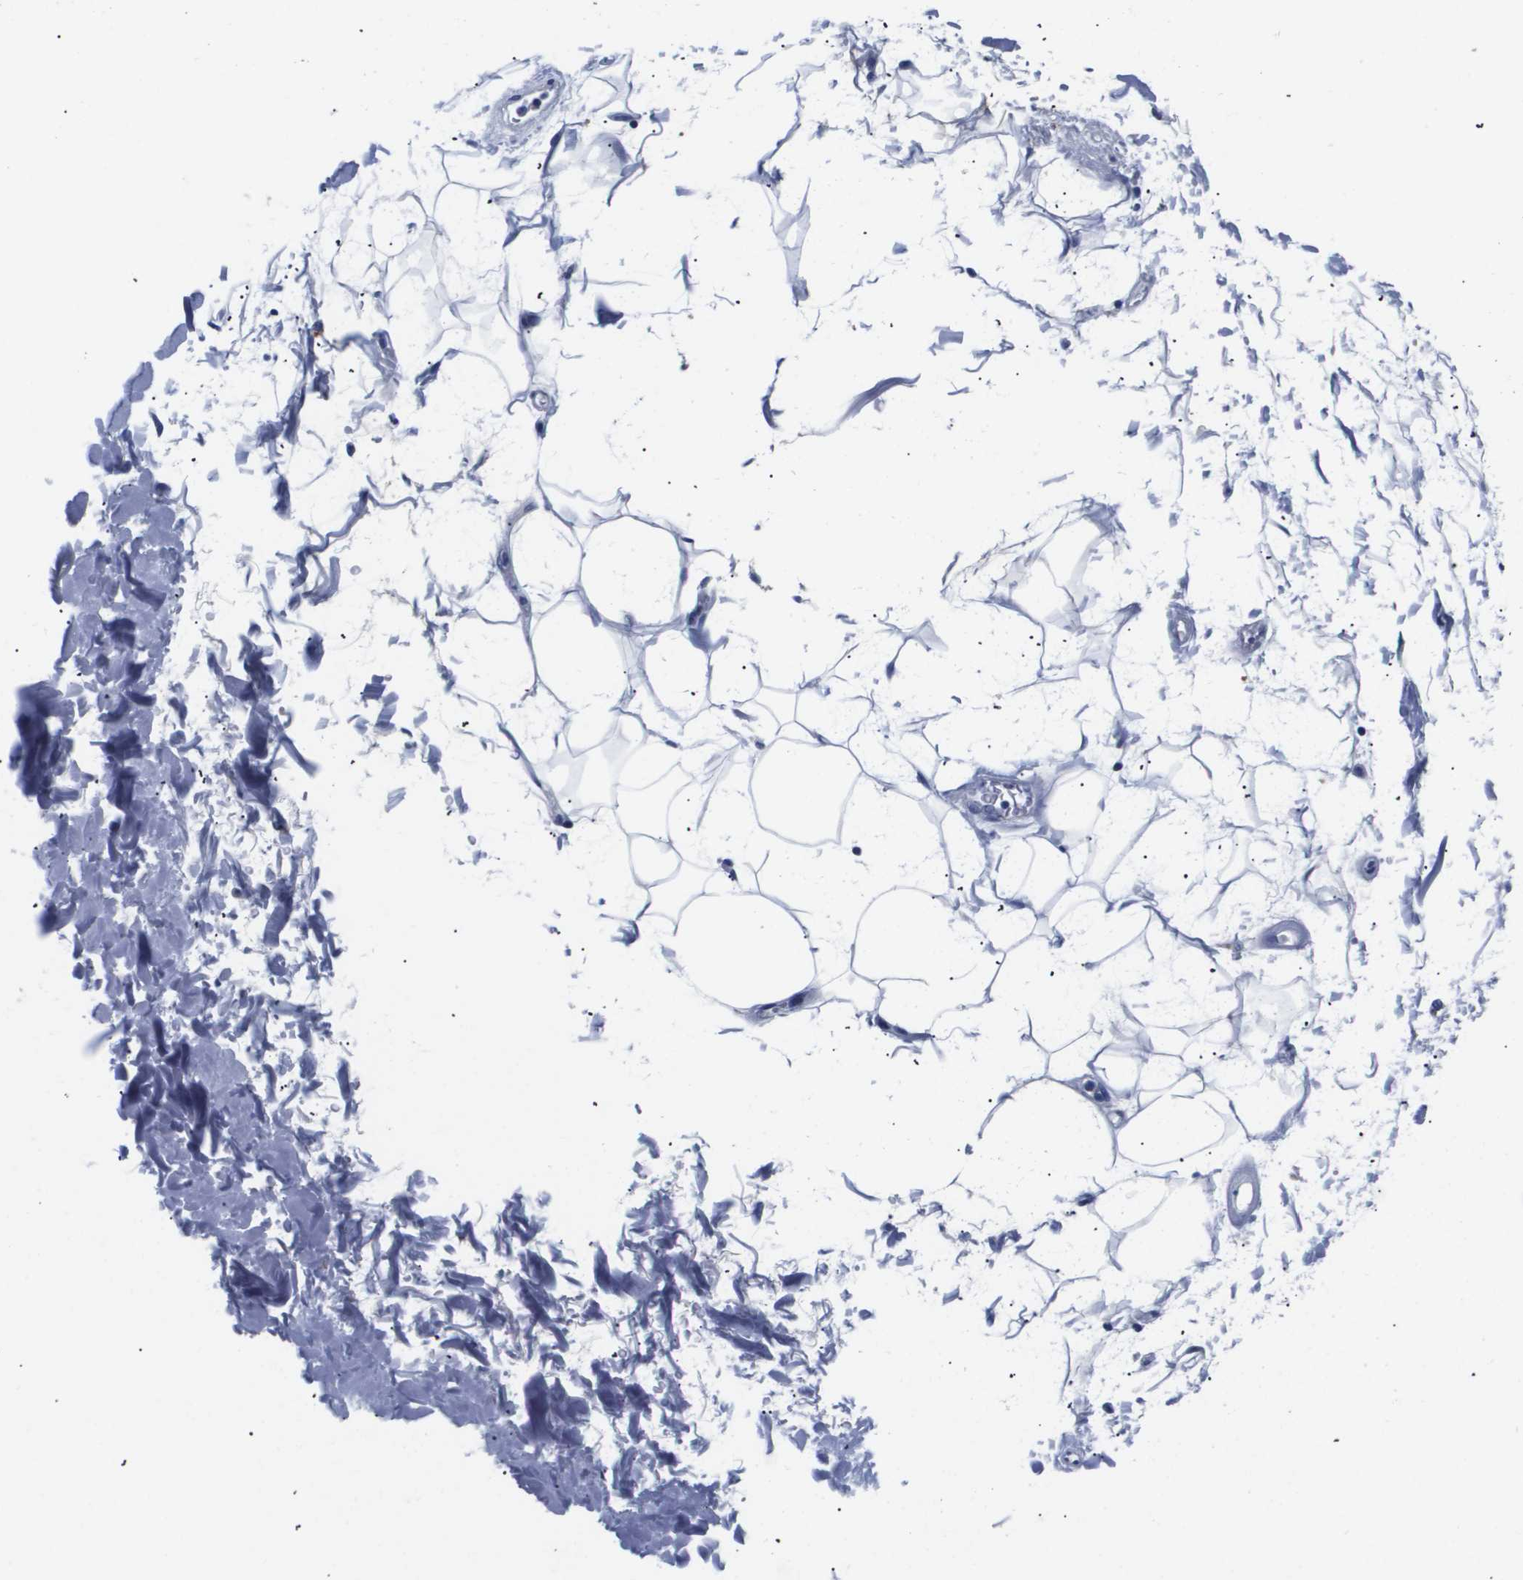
{"staining": {"intensity": "negative", "quantity": "none", "location": "none"}, "tissue": "adipose tissue", "cell_type": "Adipocytes", "image_type": "normal", "snomed": [{"axis": "morphology", "description": "Normal tissue, NOS"}, {"axis": "topography", "description": "Soft tissue"}], "caption": "High power microscopy histopathology image of an IHC image of normal adipose tissue, revealing no significant expression in adipocytes. (DAB (3,3'-diaminobenzidine) immunohistochemistry (IHC) with hematoxylin counter stain).", "gene": "ATP6V0A4", "patient": {"sex": "male", "age": 72}}